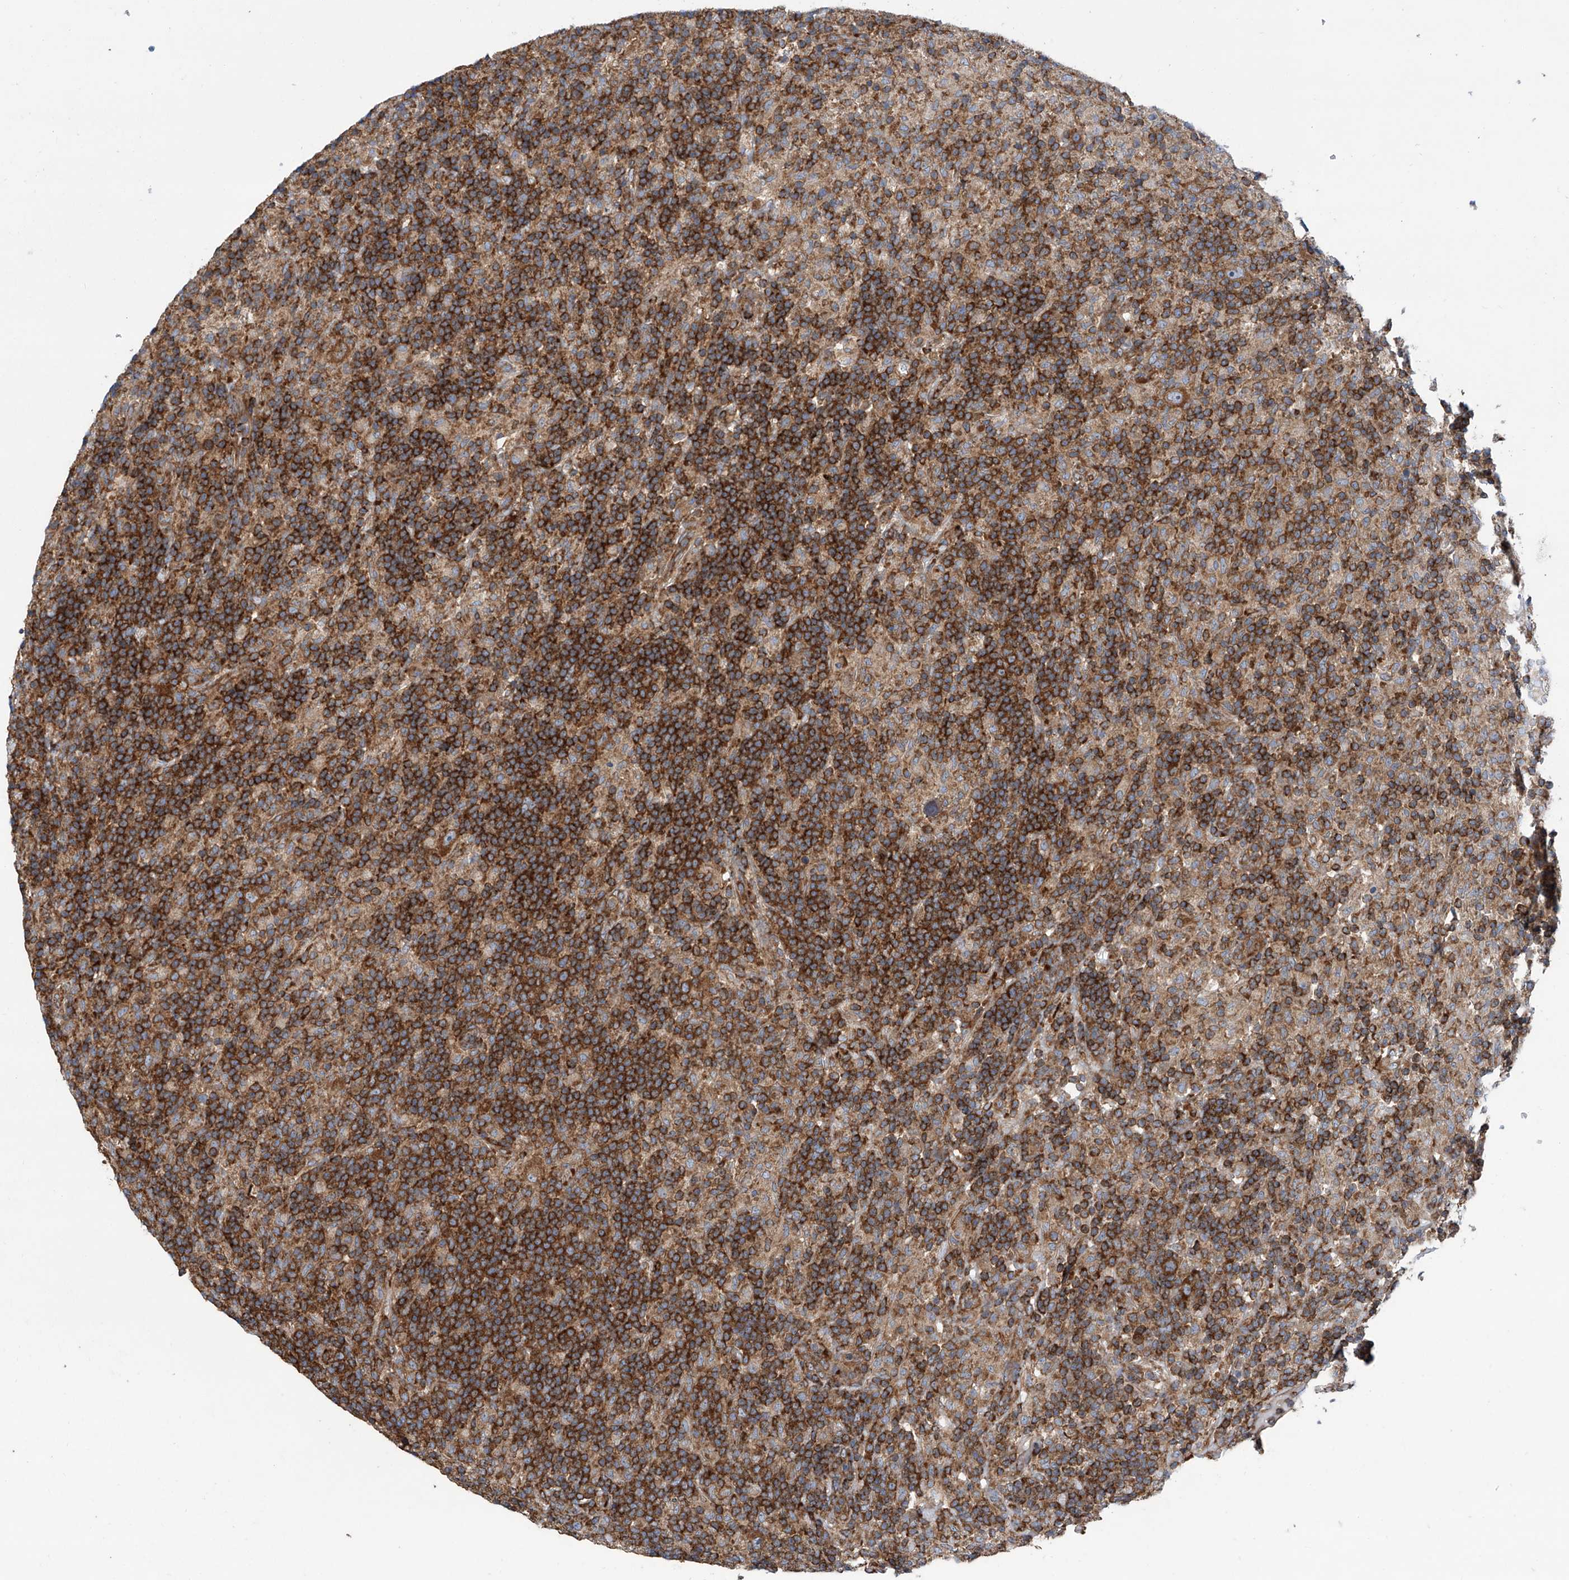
{"staining": {"intensity": "strong", "quantity": ">75%", "location": "cytoplasmic/membranous"}, "tissue": "lymphoma", "cell_type": "Tumor cells", "image_type": "cancer", "snomed": [{"axis": "morphology", "description": "Hodgkin's disease, NOS"}, {"axis": "topography", "description": "Lymph node"}], "caption": "Human lymphoma stained with a brown dye demonstrates strong cytoplasmic/membranous positive expression in approximately >75% of tumor cells.", "gene": "SENP2", "patient": {"sex": "male", "age": 70}}